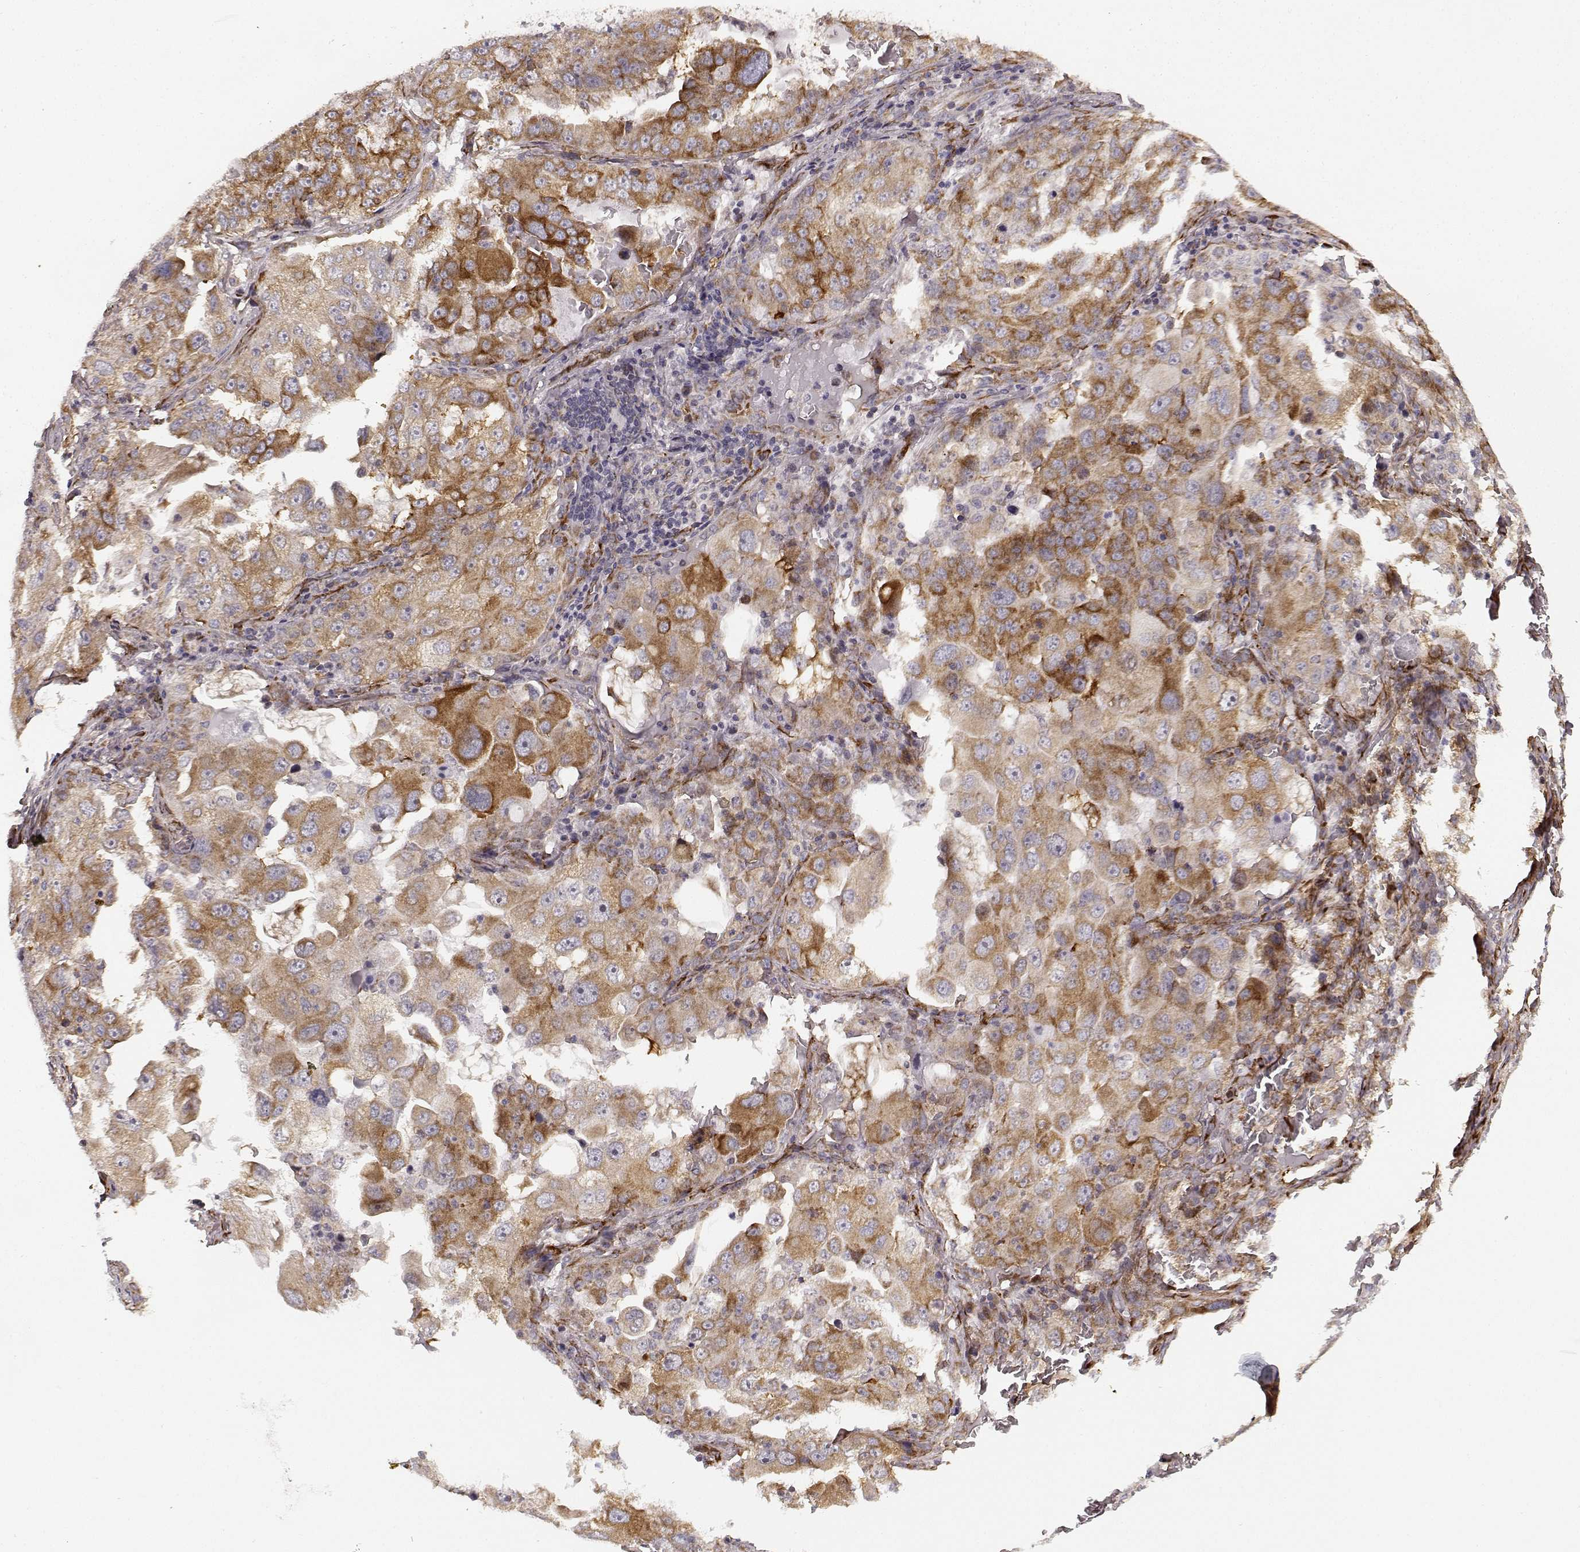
{"staining": {"intensity": "moderate", "quantity": "25%-75%", "location": "cytoplasmic/membranous"}, "tissue": "lung cancer", "cell_type": "Tumor cells", "image_type": "cancer", "snomed": [{"axis": "morphology", "description": "Adenocarcinoma, NOS"}, {"axis": "topography", "description": "Lung"}], "caption": "This photomicrograph reveals immunohistochemistry staining of human lung cancer (adenocarcinoma), with medium moderate cytoplasmic/membranous expression in approximately 25%-75% of tumor cells.", "gene": "TMEM14A", "patient": {"sex": "female", "age": 61}}